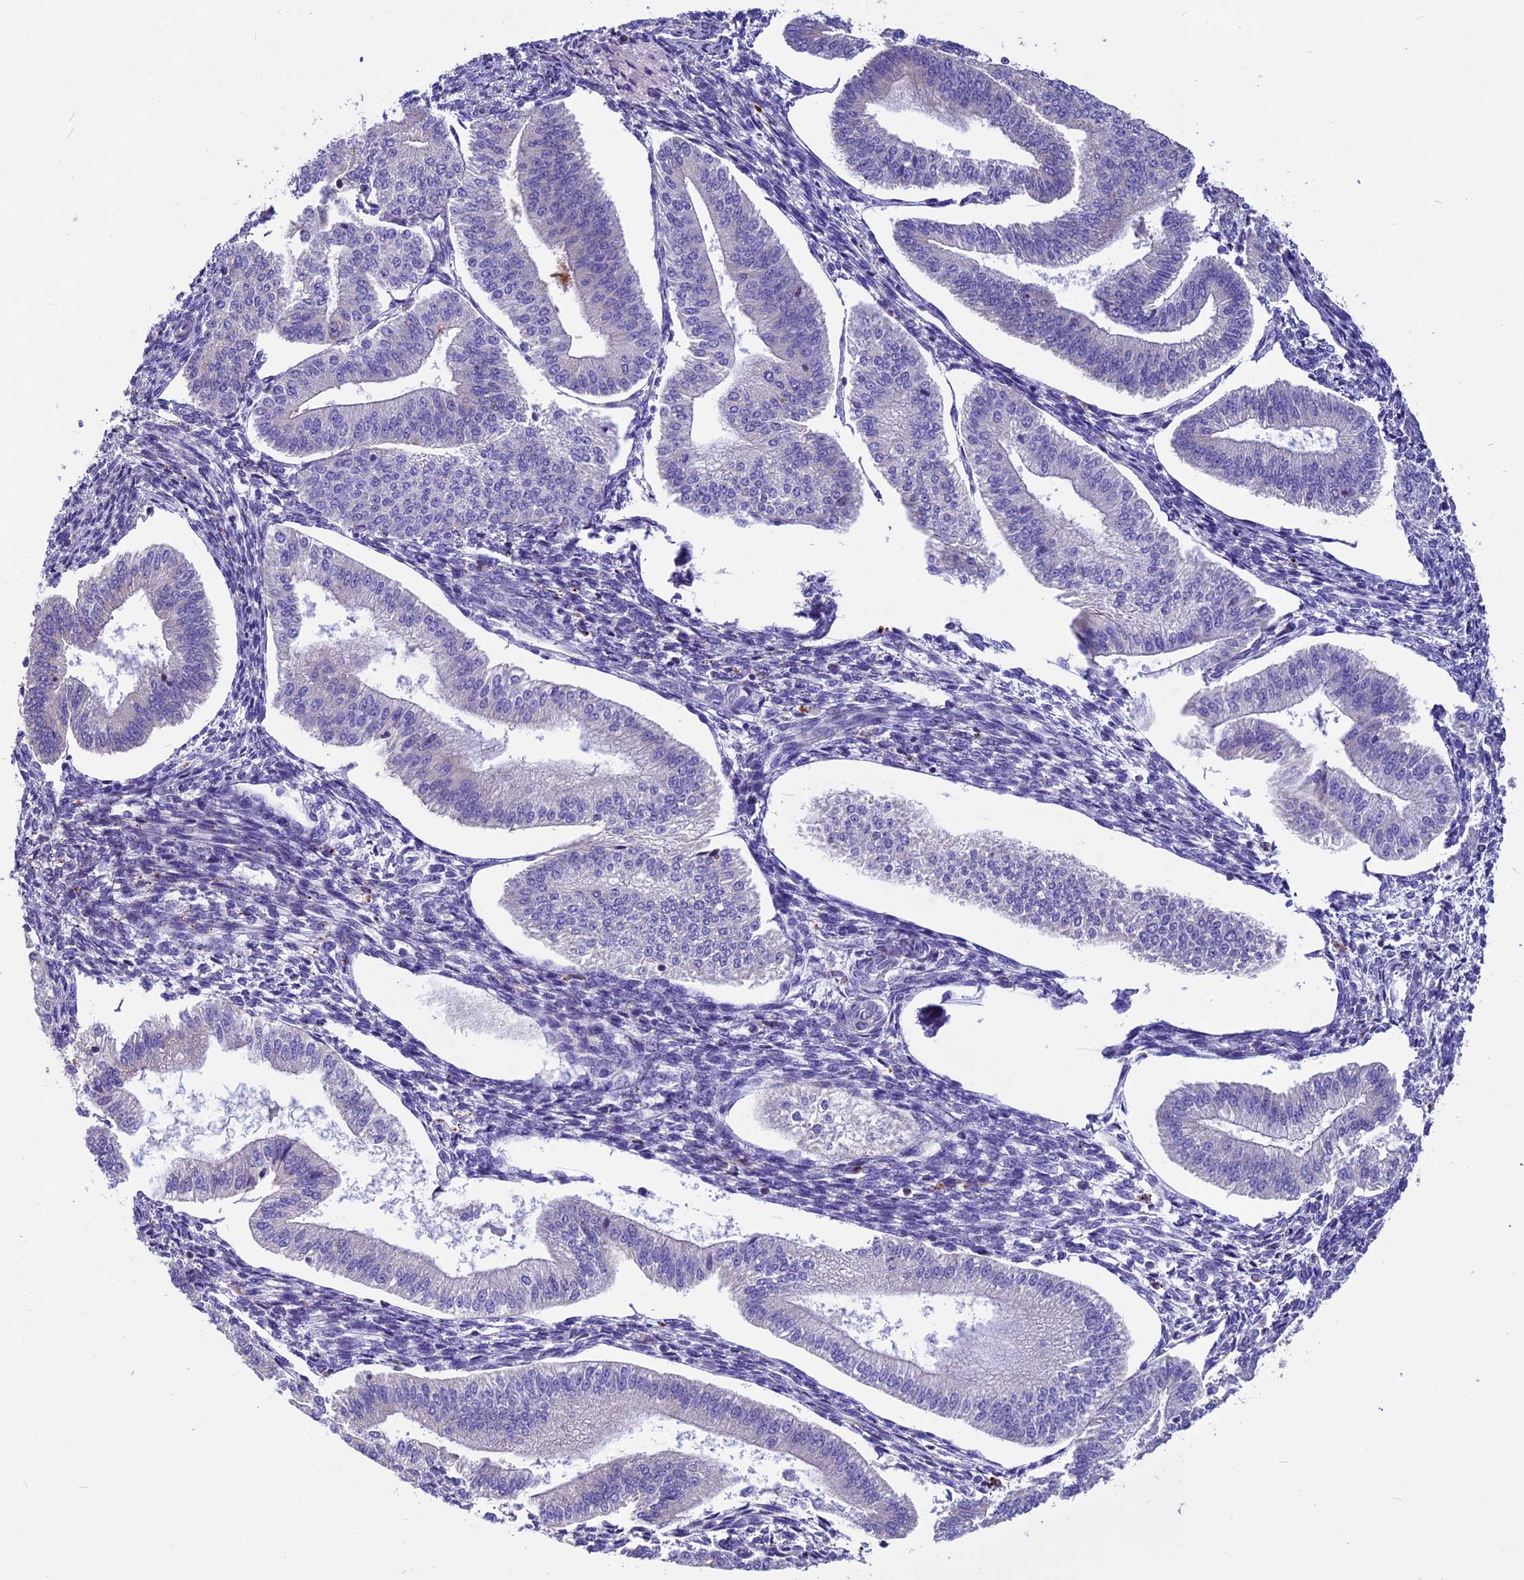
{"staining": {"intensity": "negative", "quantity": "none", "location": "none"}, "tissue": "endometrium", "cell_type": "Cells in endometrial stroma", "image_type": "normal", "snomed": [{"axis": "morphology", "description": "Normal tissue, NOS"}, {"axis": "topography", "description": "Endometrium"}], "caption": "A photomicrograph of endometrium stained for a protein shows no brown staining in cells in endometrial stroma. (Stains: DAB IHC with hematoxylin counter stain, Microscopy: brightfield microscopy at high magnification).", "gene": "THRSP", "patient": {"sex": "female", "age": 34}}